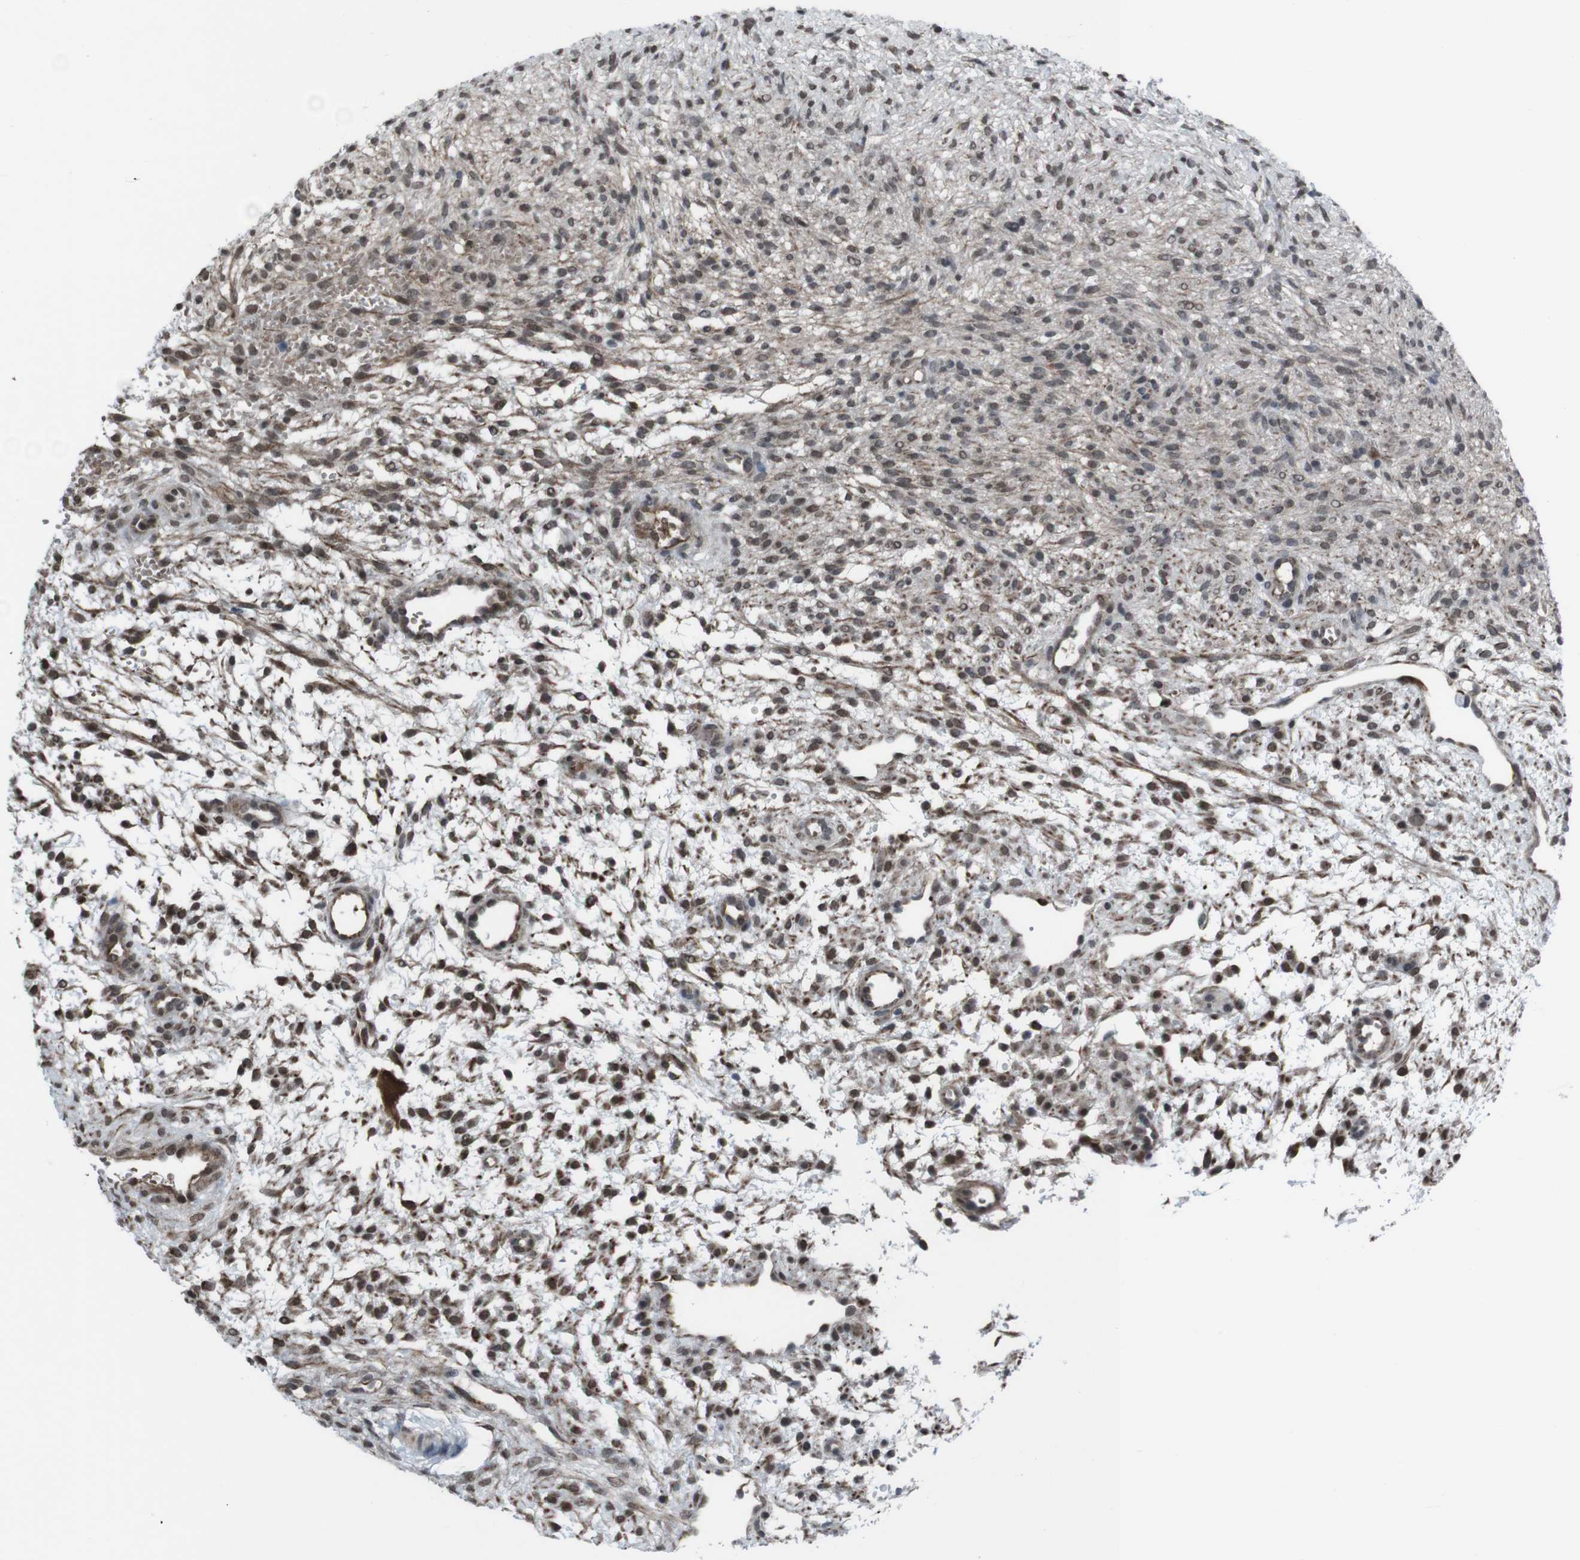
{"staining": {"intensity": "moderate", "quantity": "25%-75%", "location": "cytoplasmic/membranous,nuclear"}, "tissue": "ovary", "cell_type": "Ovarian stroma cells", "image_type": "normal", "snomed": [{"axis": "morphology", "description": "Normal tissue, NOS"}, {"axis": "morphology", "description": "Cyst, NOS"}, {"axis": "topography", "description": "Ovary"}], "caption": "Immunohistochemistry (IHC) (DAB (3,3'-diaminobenzidine)) staining of benign ovary exhibits moderate cytoplasmic/membranous,nuclear protein staining in approximately 25%-75% of ovarian stroma cells. The protein is shown in brown color, while the nuclei are stained blue.", "gene": "SS18L1", "patient": {"sex": "female", "age": 18}}